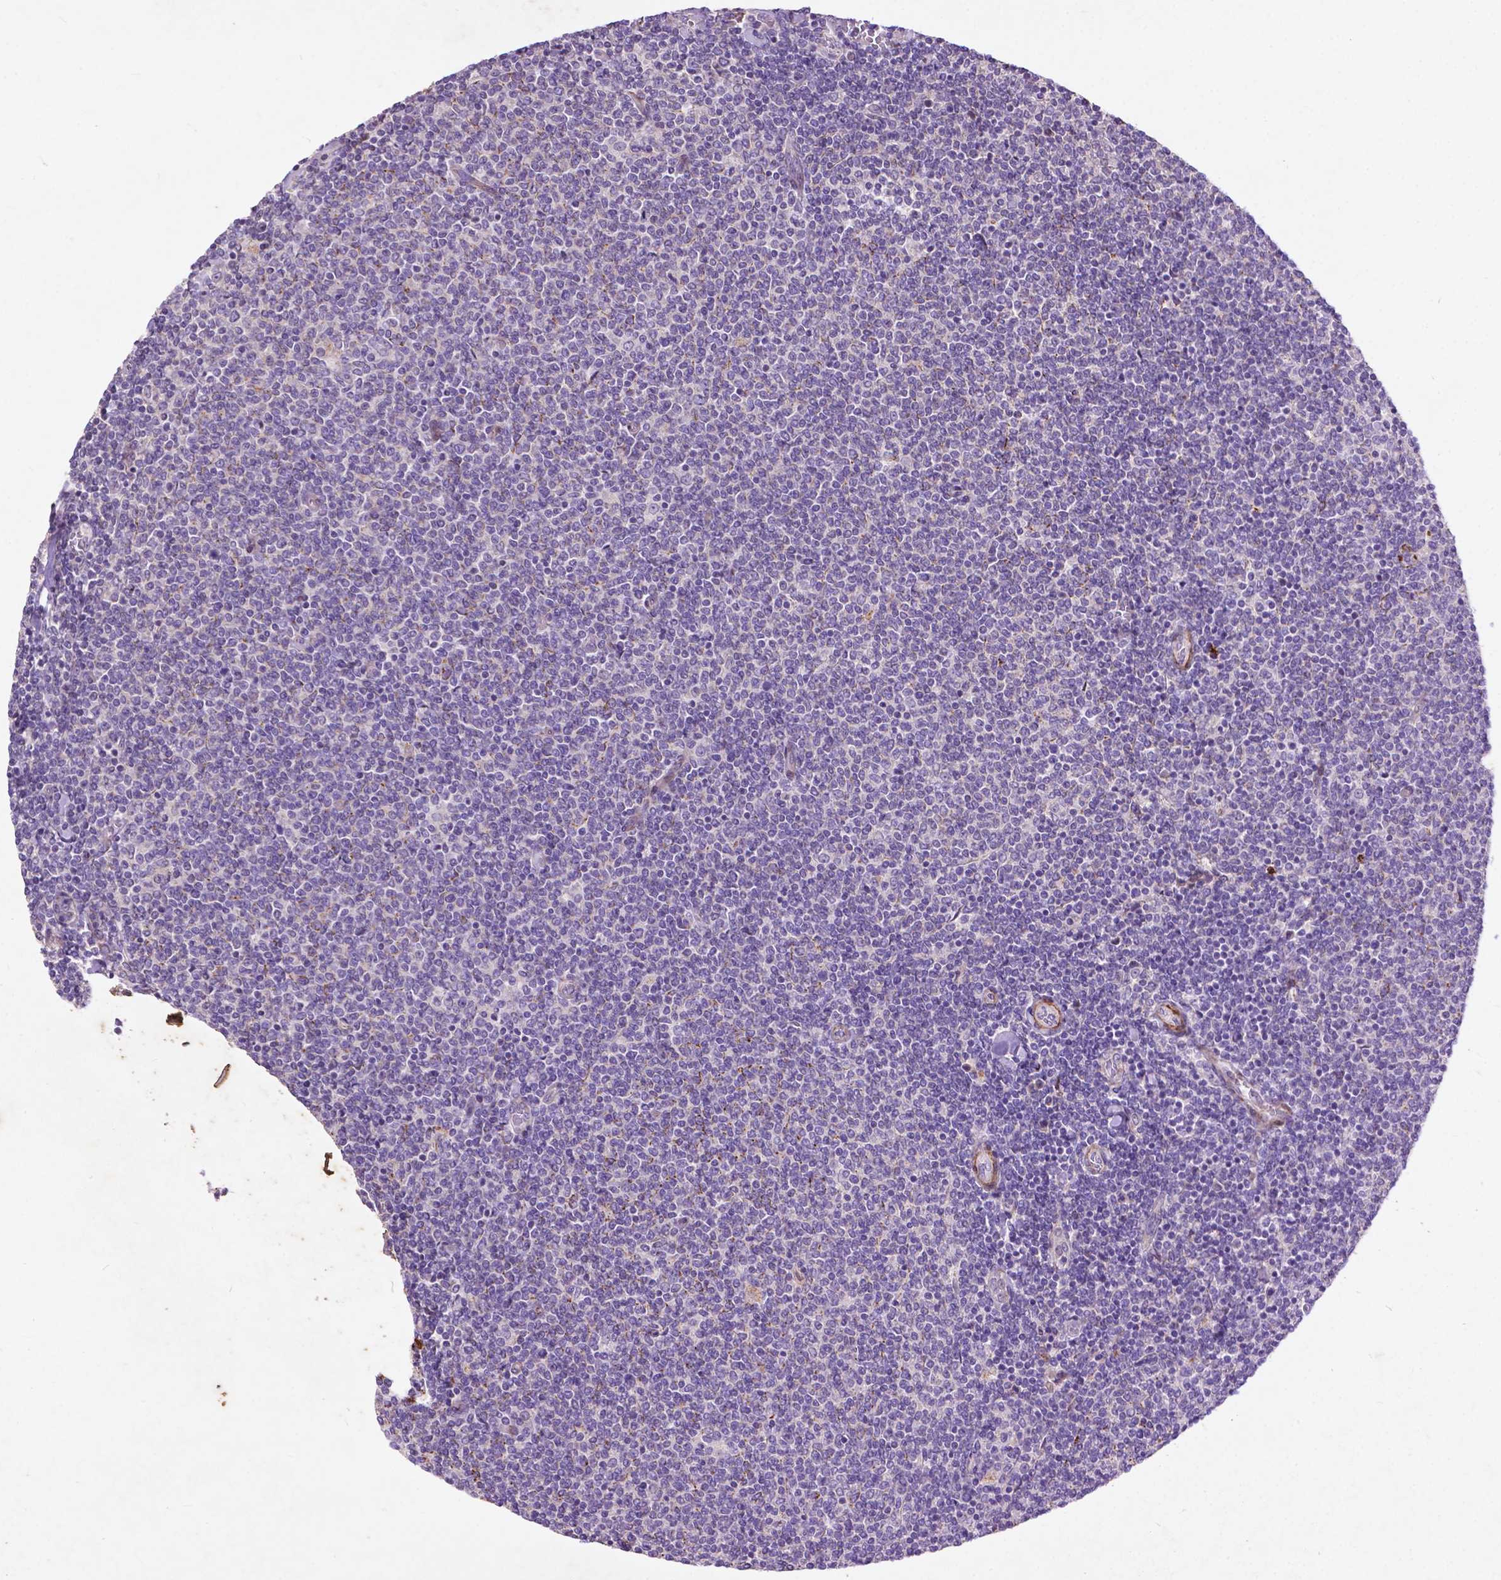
{"staining": {"intensity": "negative", "quantity": "none", "location": "none"}, "tissue": "lymphoma", "cell_type": "Tumor cells", "image_type": "cancer", "snomed": [{"axis": "morphology", "description": "Malignant lymphoma, non-Hodgkin's type, Low grade"}, {"axis": "topography", "description": "Lymph node"}], "caption": "Tumor cells show no significant positivity in lymphoma. The staining was performed using DAB (3,3'-diaminobenzidine) to visualize the protein expression in brown, while the nuclei were stained in blue with hematoxylin (Magnification: 20x).", "gene": "THEGL", "patient": {"sex": "male", "age": 52}}